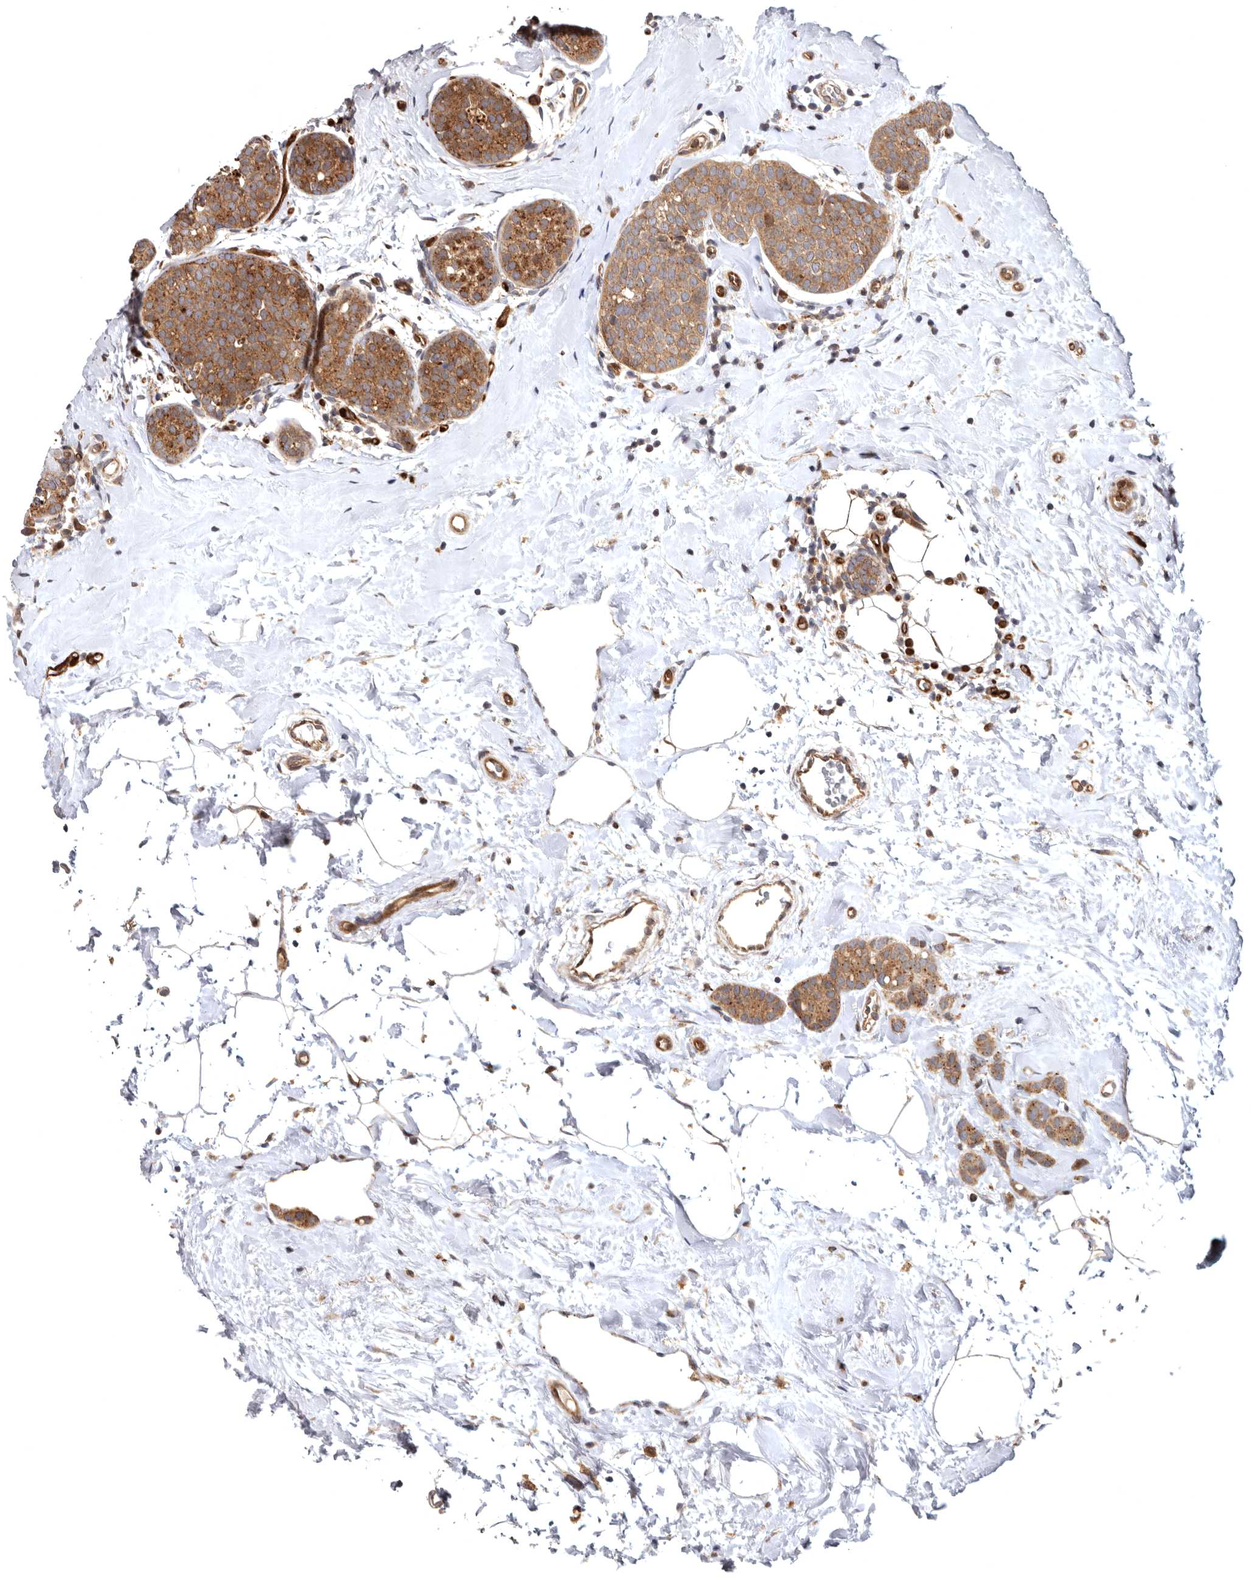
{"staining": {"intensity": "moderate", "quantity": ">75%", "location": "cytoplasmic/membranous"}, "tissue": "breast cancer", "cell_type": "Tumor cells", "image_type": "cancer", "snomed": [{"axis": "morphology", "description": "Lobular carcinoma, in situ"}, {"axis": "morphology", "description": "Lobular carcinoma"}, {"axis": "topography", "description": "Breast"}], "caption": "Brown immunohistochemical staining in breast cancer displays moderate cytoplasmic/membranous positivity in about >75% of tumor cells.", "gene": "FGFR4", "patient": {"sex": "female", "age": 41}}